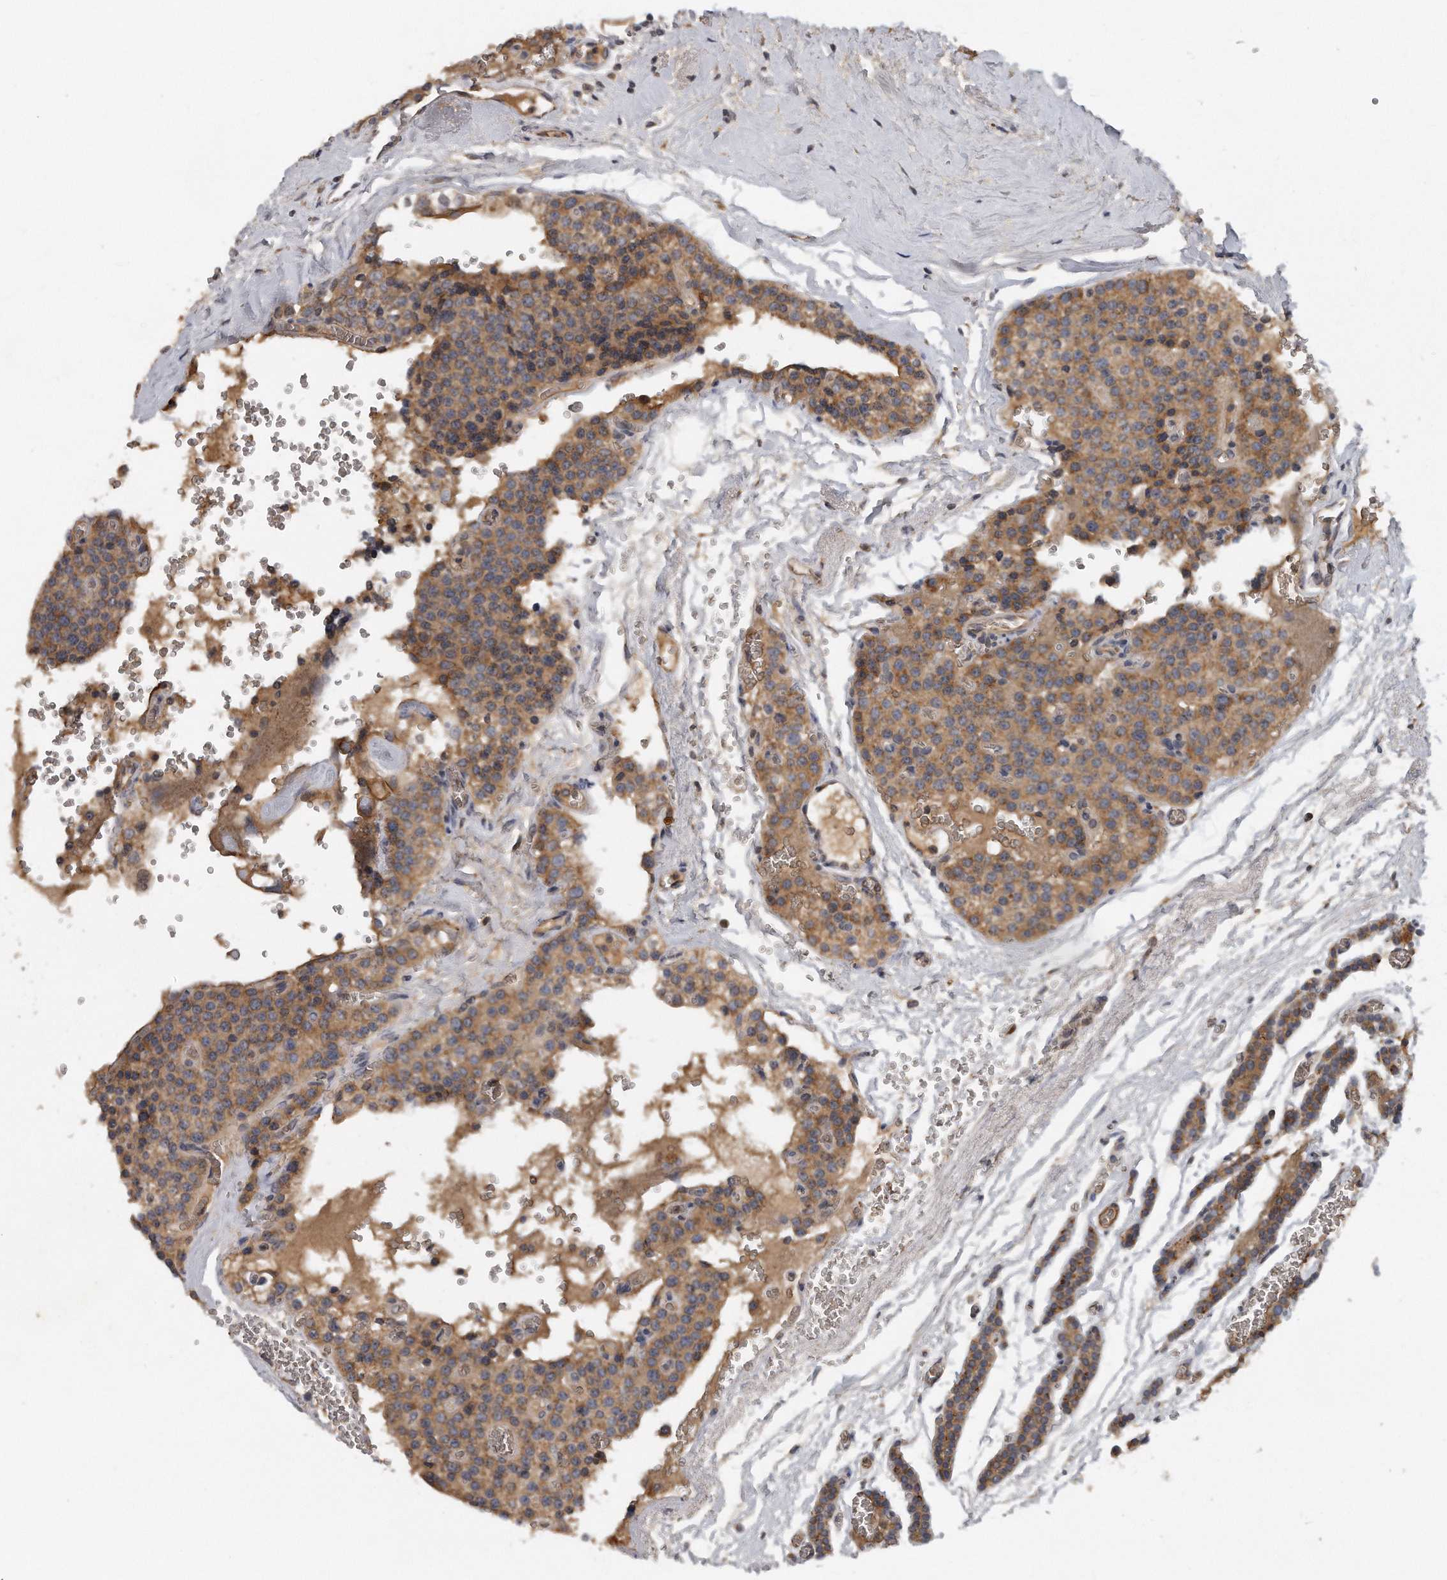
{"staining": {"intensity": "moderate", "quantity": "25%-75%", "location": "cytoplasmic/membranous"}, "tissue": "parathyroid gland", "cell_type": "Glandular cells", "image_type": "normal", "snomed": [{"axis": "morphology", "description": "Normal tissue, NOS"}, {"axis": "topography", "description": "Parathyroid gland"}], "caption": "Immunohistochemistry histopathology image of benign parathyroid gland: parathyroid gland stained using immunohistochemistry shows medium levels of moderate protein expression localized specifically in the cytoplasmic/membranous of glandular cells, appearing as a cytoplasmic/membranous brown color.", "gene": "TRAPPC14", "patient": {"sex": "female", "age": 64}}